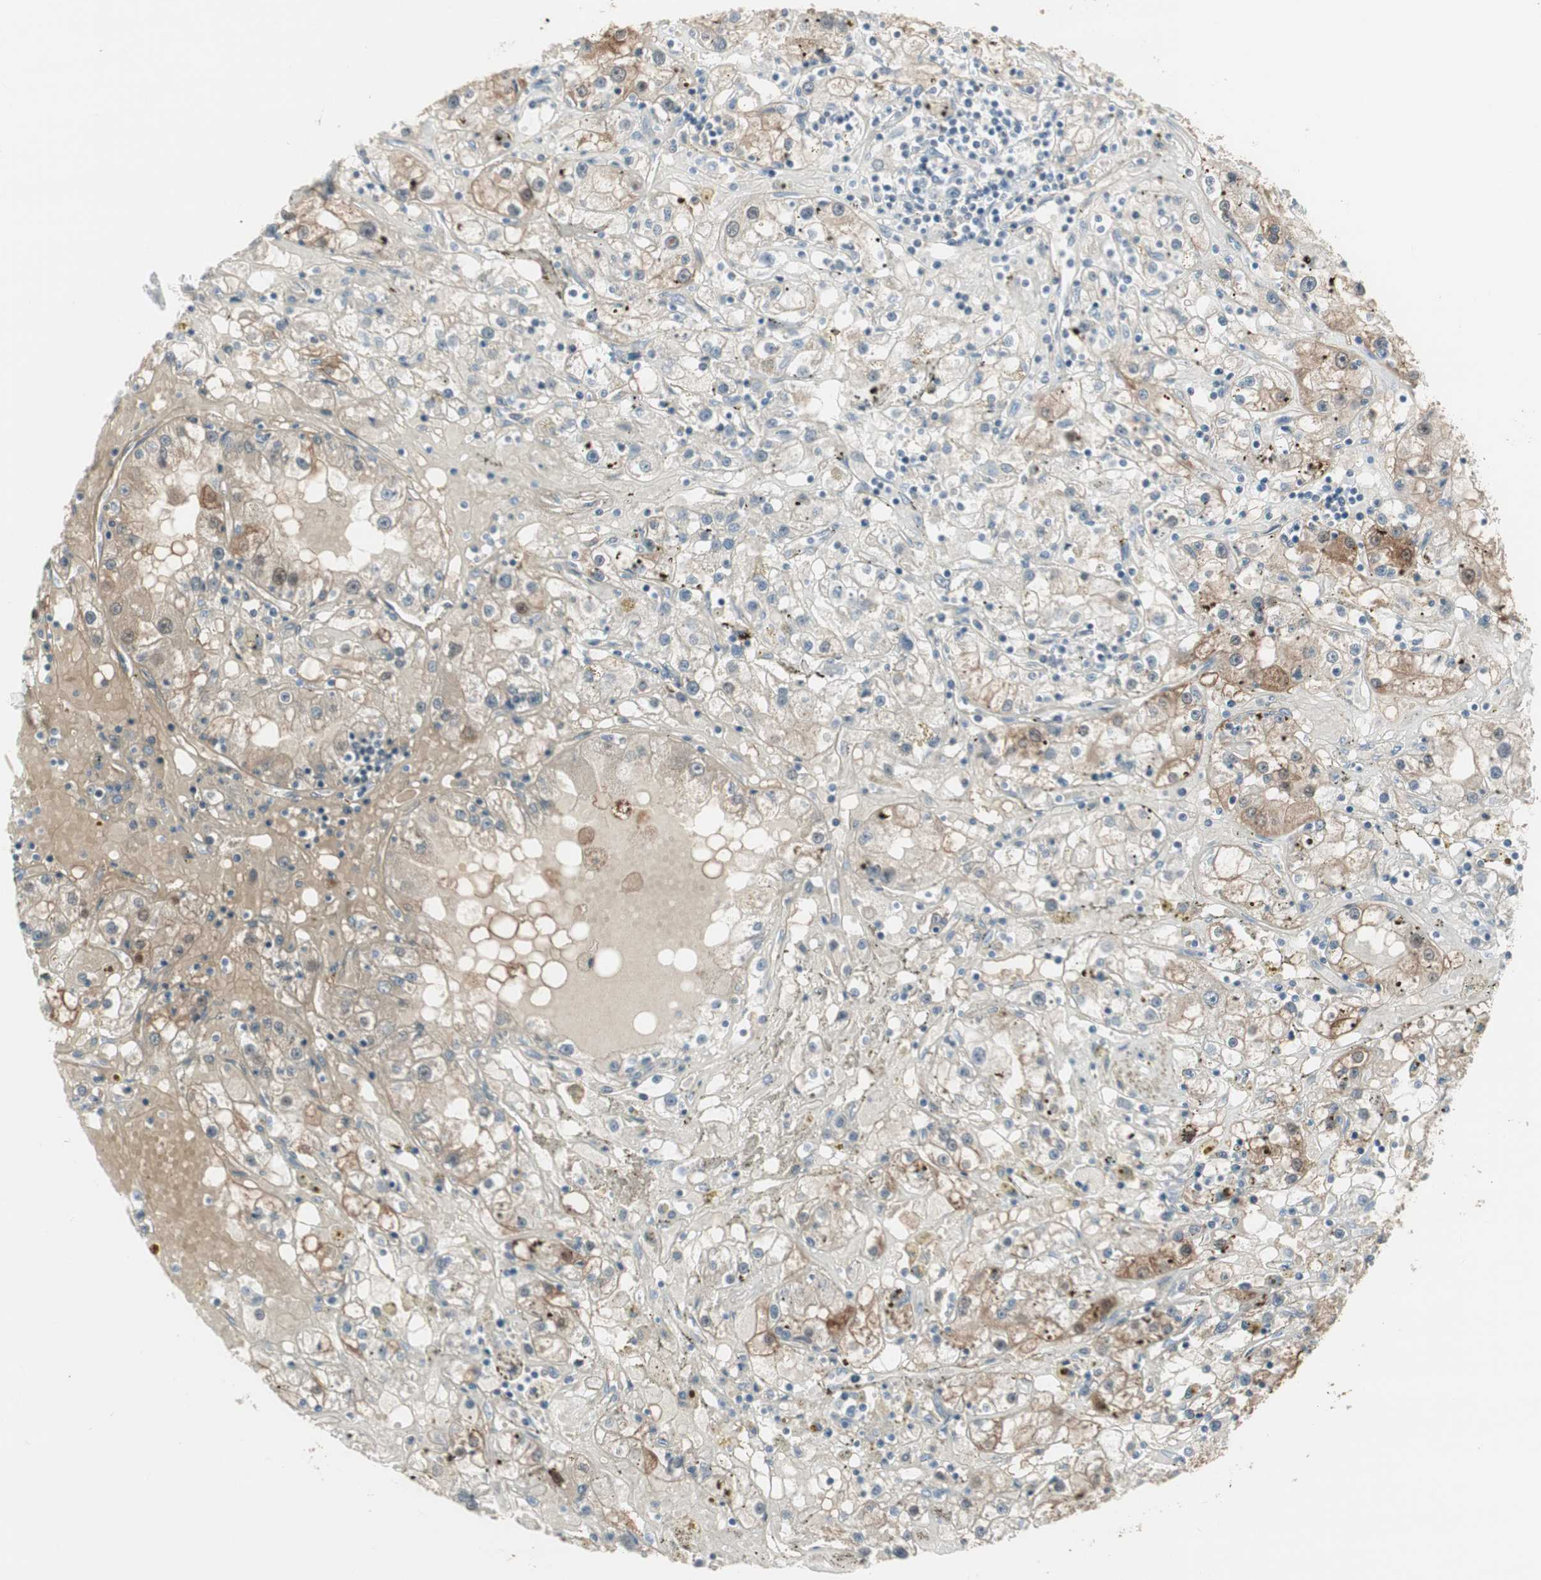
{"staining": {"intensity": "weak", "quantity": "25%-75%", "location": "cytoplasmic/membranous"}, "tissue": "renal cancer", "cell_type": "Tumor cells", "image_type": "cancer", "snomed": [{"axis": "morphology", "description": "Adenocarcinoma, NOS"}, {"axis": "topography", "description": "Kidney"}], "caption": "IHC image of neoplastic tissue: human renal adenocarcinoma stained using IHC exhibits low levels of weak protein expression localized specifically in the cytoplasmic/membranous of tumor cells, appearing as a cytoplasmic/membranous brown color.", "gene": "EVA1A", "patient": {"sex": "male", "age": 56}}